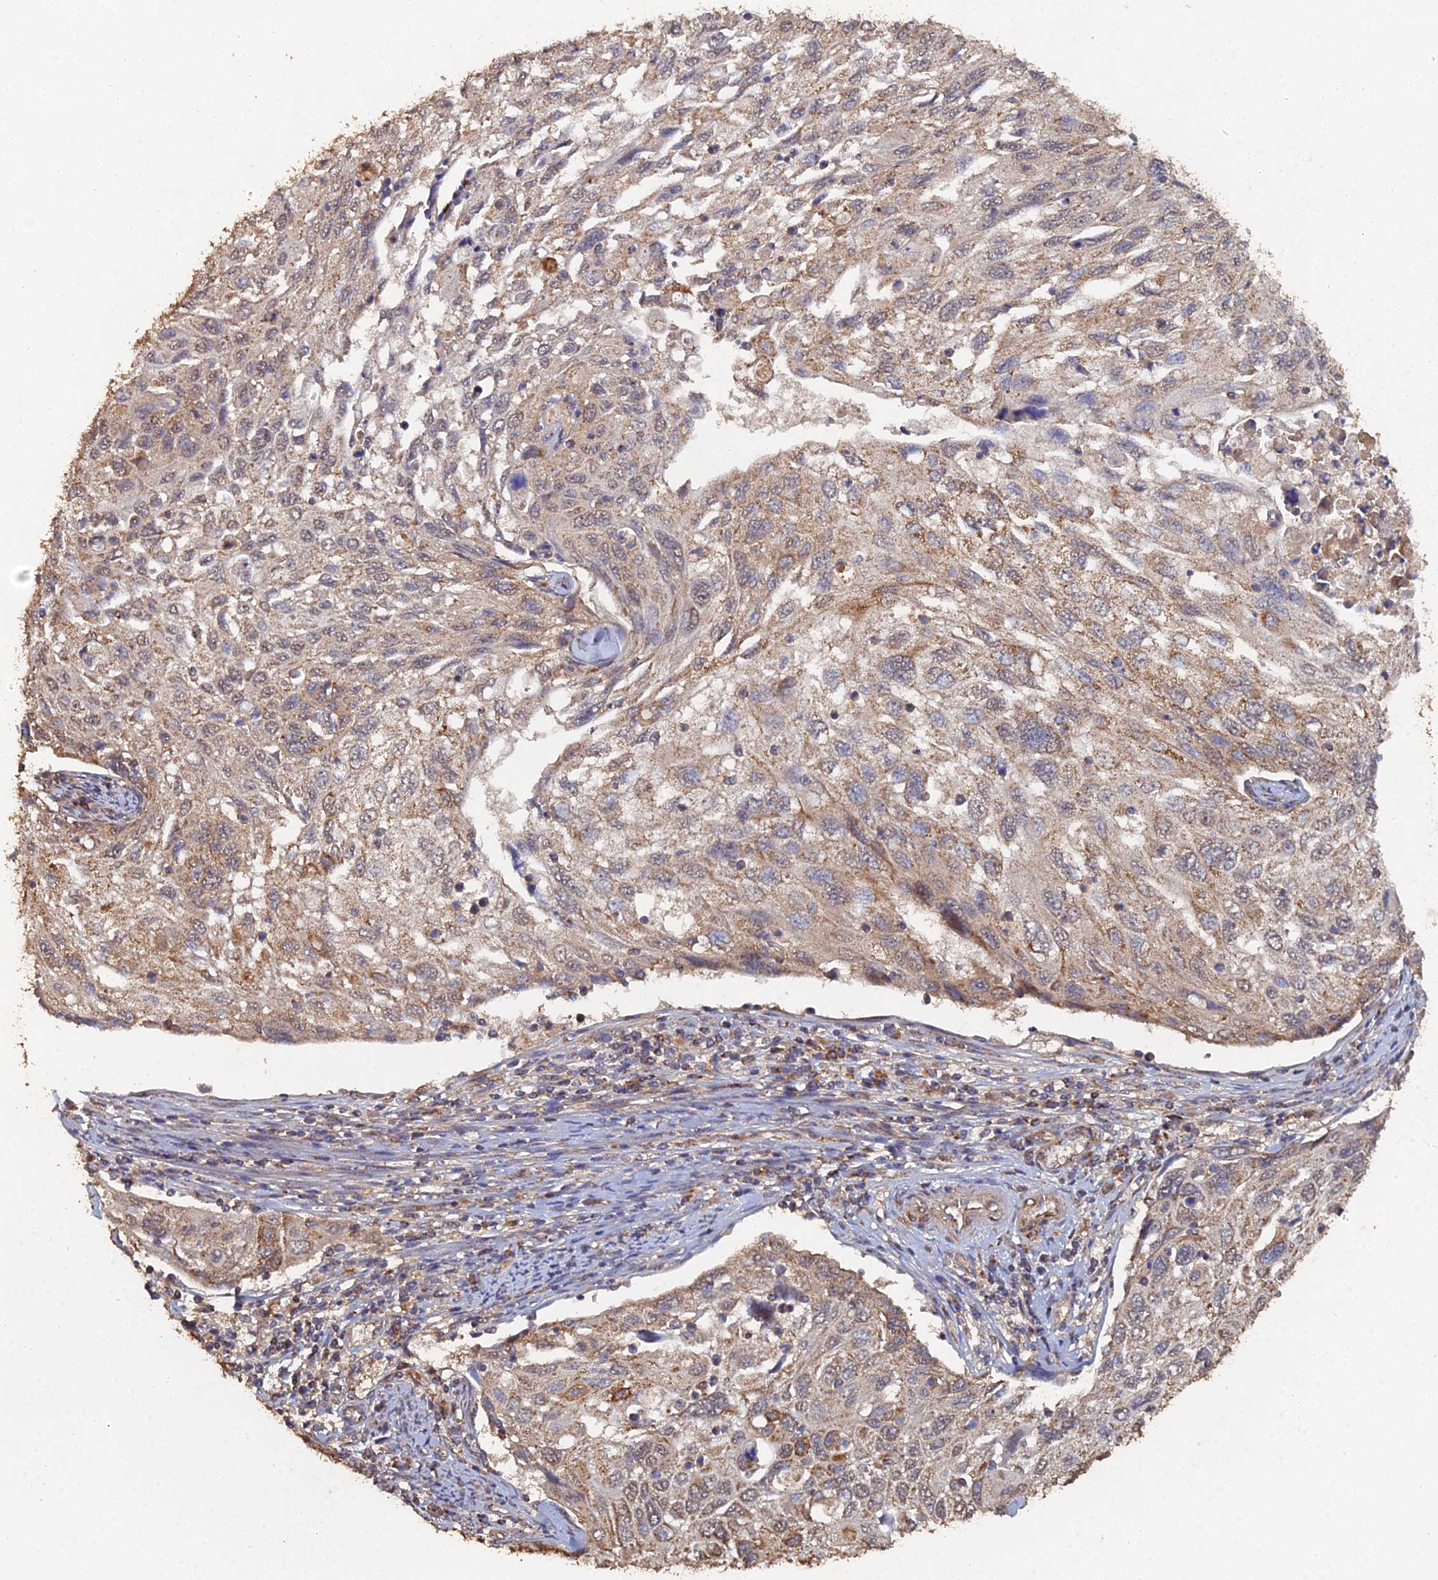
{"staining": {"intensity": "moderate", "quantity": ">75%", "location": "cytoplasmic/membranous"}, "tissue": "cervical cancer", "cell_type": "Tumor cells", "image_type": "cancer", "snomed": [{"axis": "morphology", "description": "Squamous cell carcinoma, NOS"}, {"axis": "topography", "description": "Cervix"}], "caption": "Human cervical cancer stained for a protein (brown) reveals moderate cytoplasmic/membranous positive expression in about >75% of tumor cells.", "gene": "SPANXN4", "patient": {"sex": "female", "age": 70}}